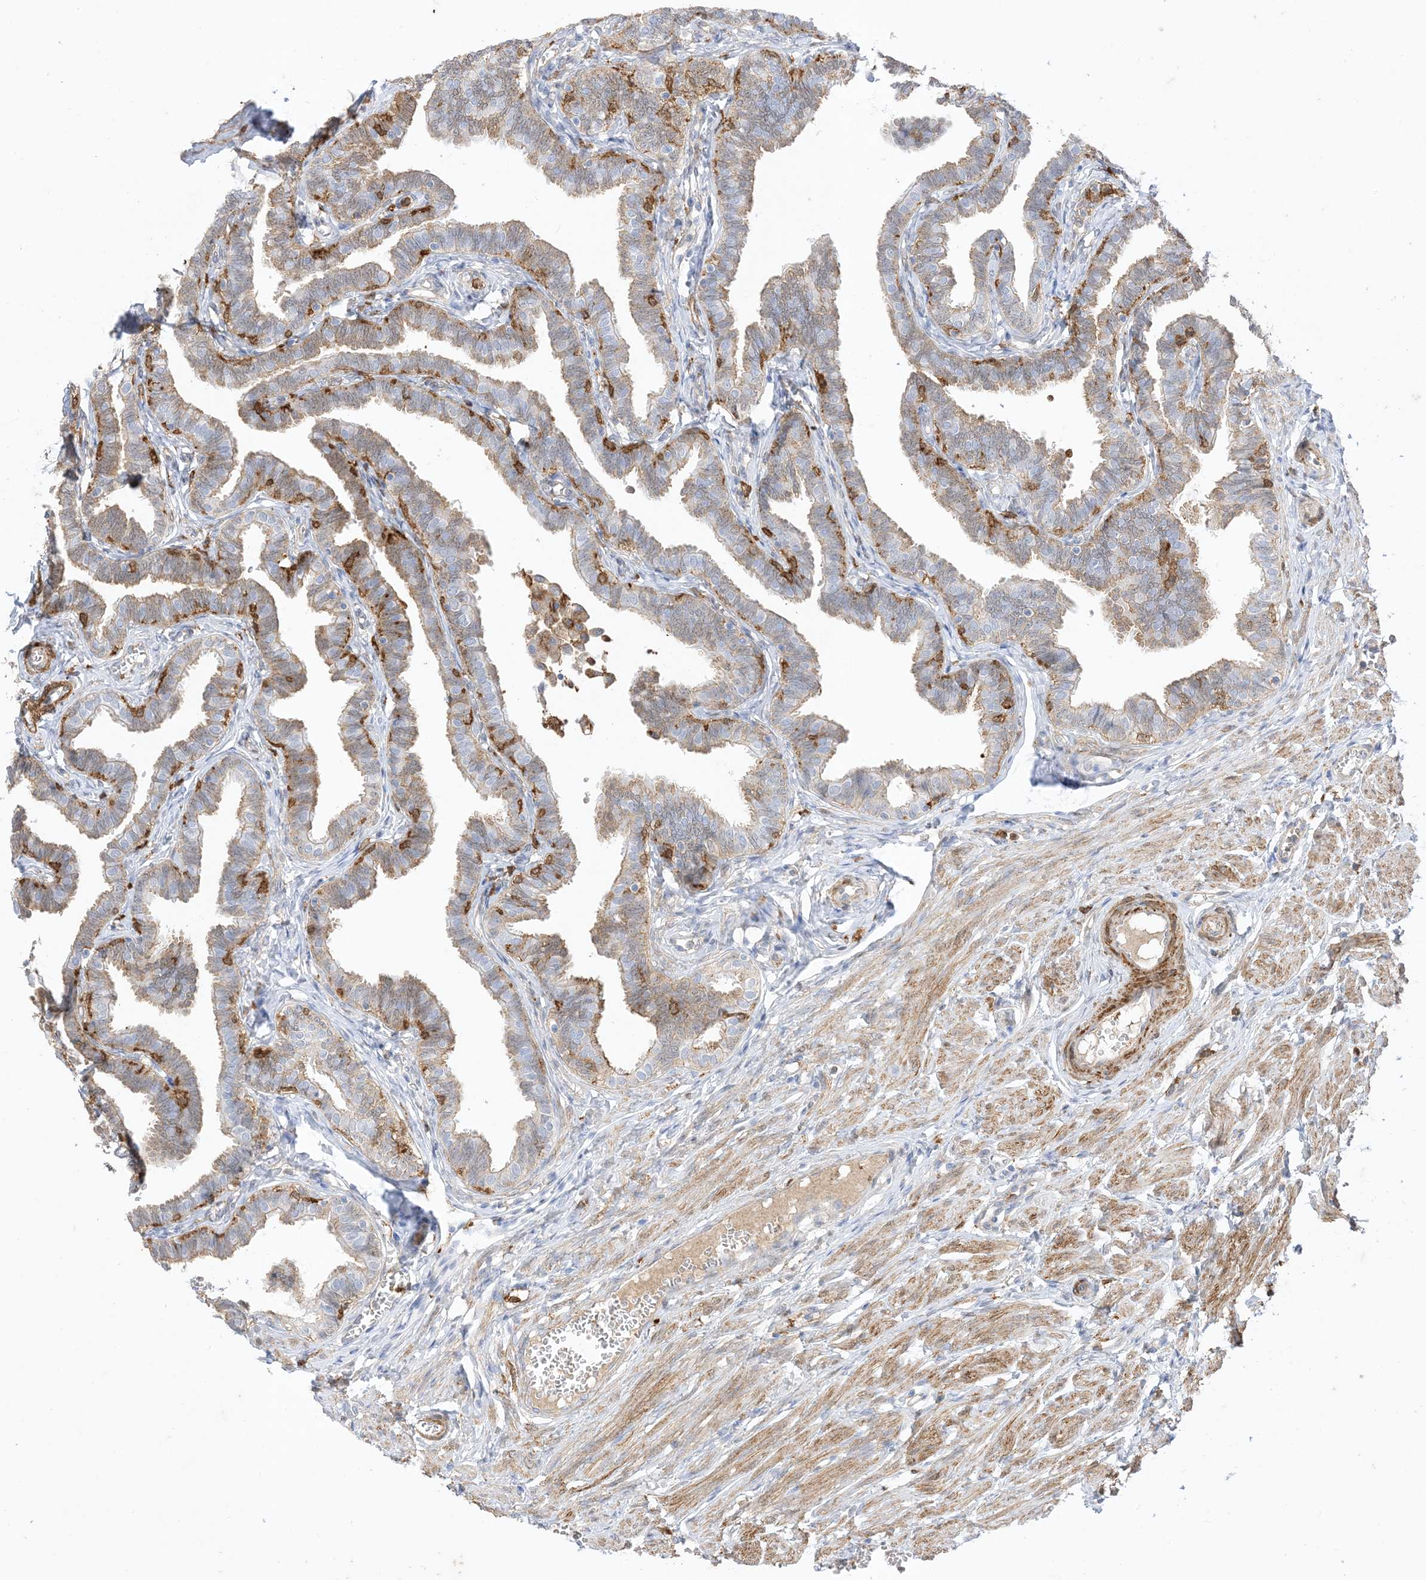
{"staining": {"intensity": "moderate", "quantity": "<25%", "location": "cytoplasmic/membranous"}, "tissue": "fallopian tube", "cell_type": "Glandular cells", "image_type": "normal", "snomed": [{"axis": "morphology", "description": "Normal tissue, NOS"}, {"axis": "topography", "description": "Fallopian tube"}, {"axis": "topography", "description": "Ovary"}], "caption": "Immunohistochemical staining of unremarkable fallopian tube displays low levels of moderate cytoplasmic/membranous positivity in about <25% of glandular cells. (brown staining indicates protein expression, while blue staining denotes nuclei).", "gene": "GSN", "patient": {"sex": "female", "age": 23}}